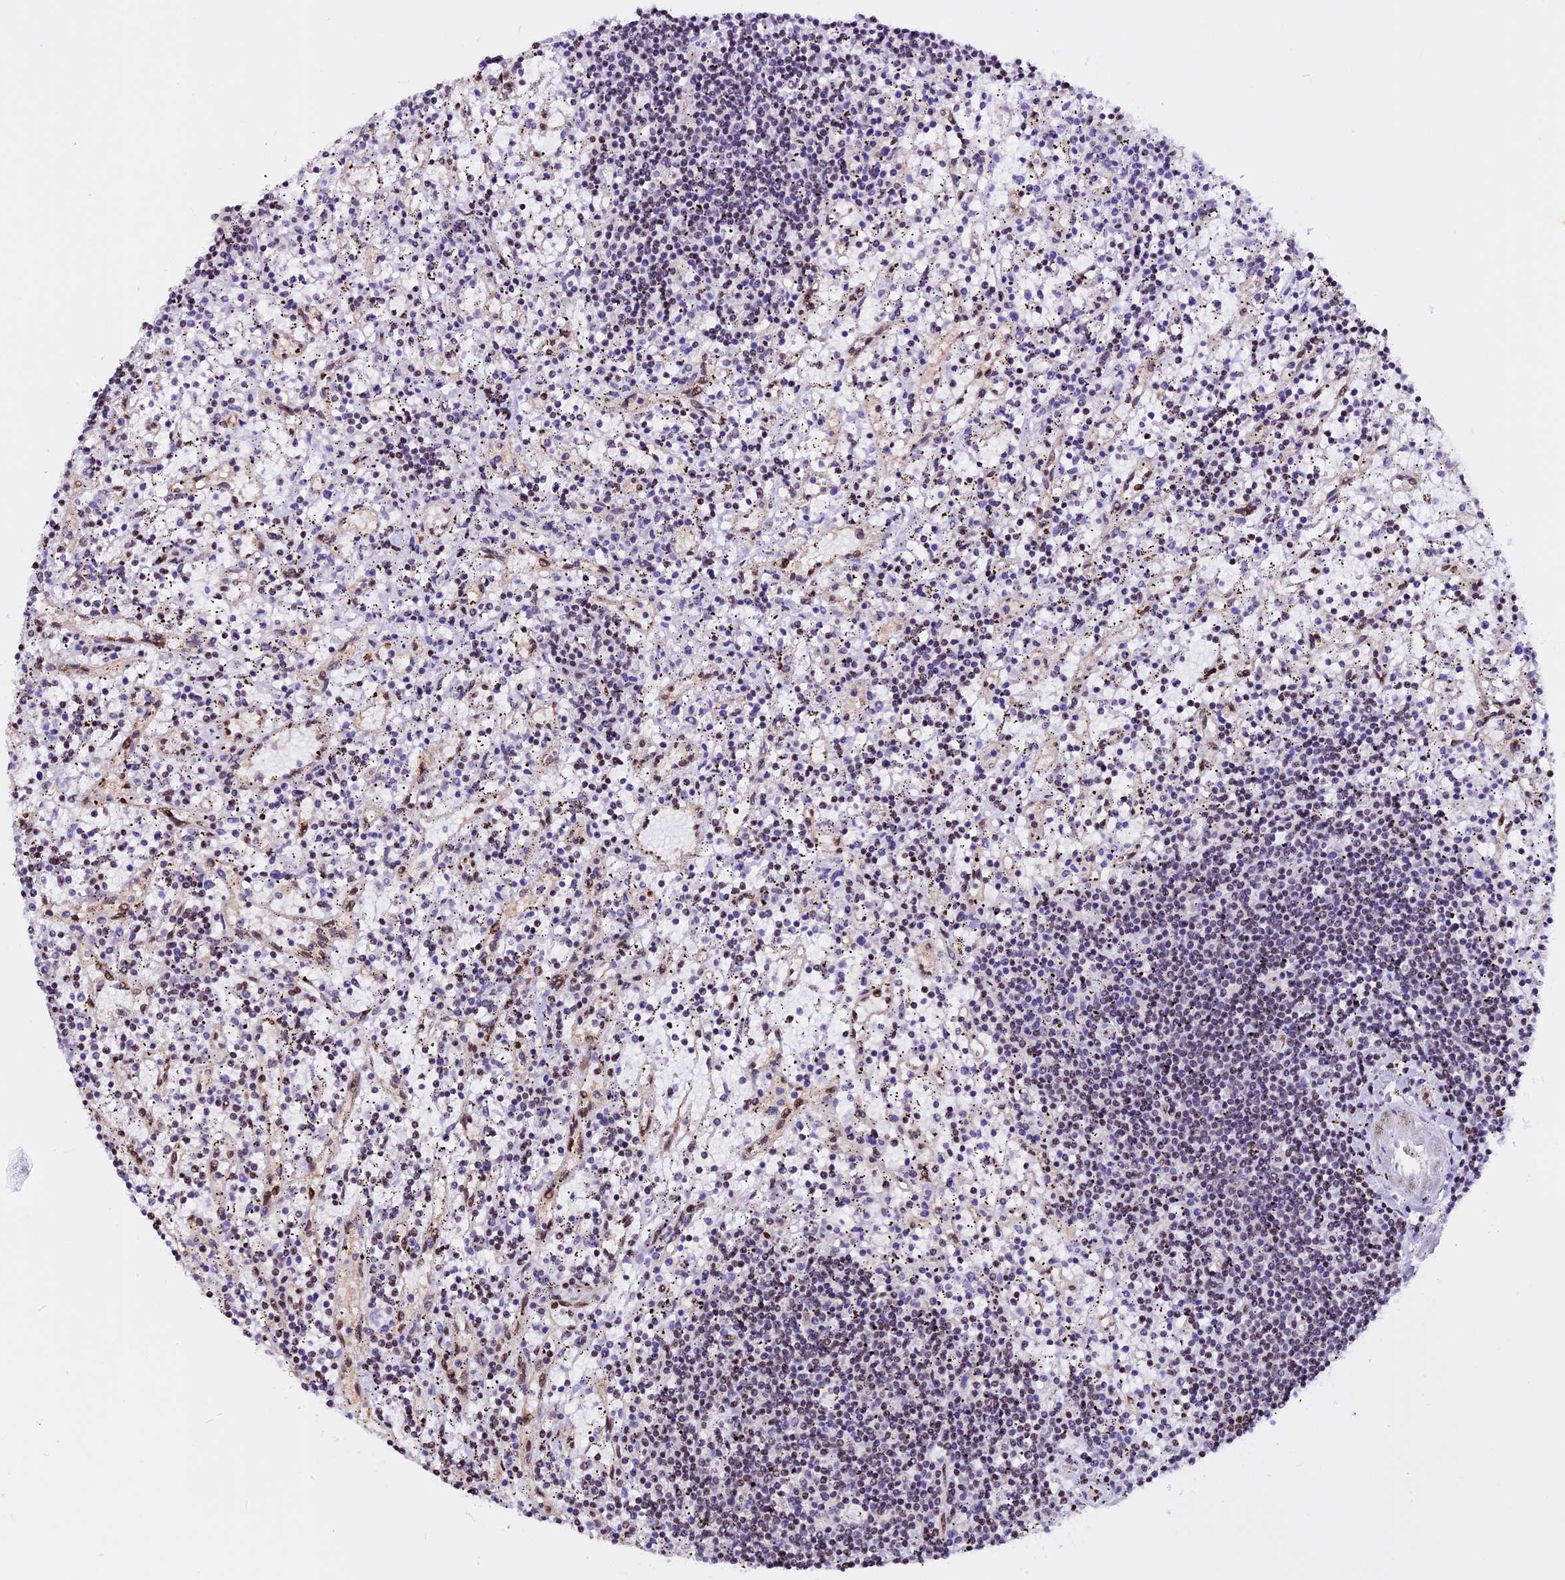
{"staining": {"intensity": "weak", "quantity": "<25%", "location": "nuclear"}, "tissue": "lymphoma", "cell_type": "Tumor cells", "image_type": "cancer", "snomed": [{"axis": "morphology", "description": "Malignant lymphoma, non-Hodgkin's type, Low grade"}, {"axis": "topography", "description": "Spleen"}], "caption": "Immunohistochemical staining of human low-grade malignant lymphoma, non-Hodgkin's type shows no significant expression in tumor cells.", "gene": "RINL", "patient": {"sex": "male", "age": 76}}